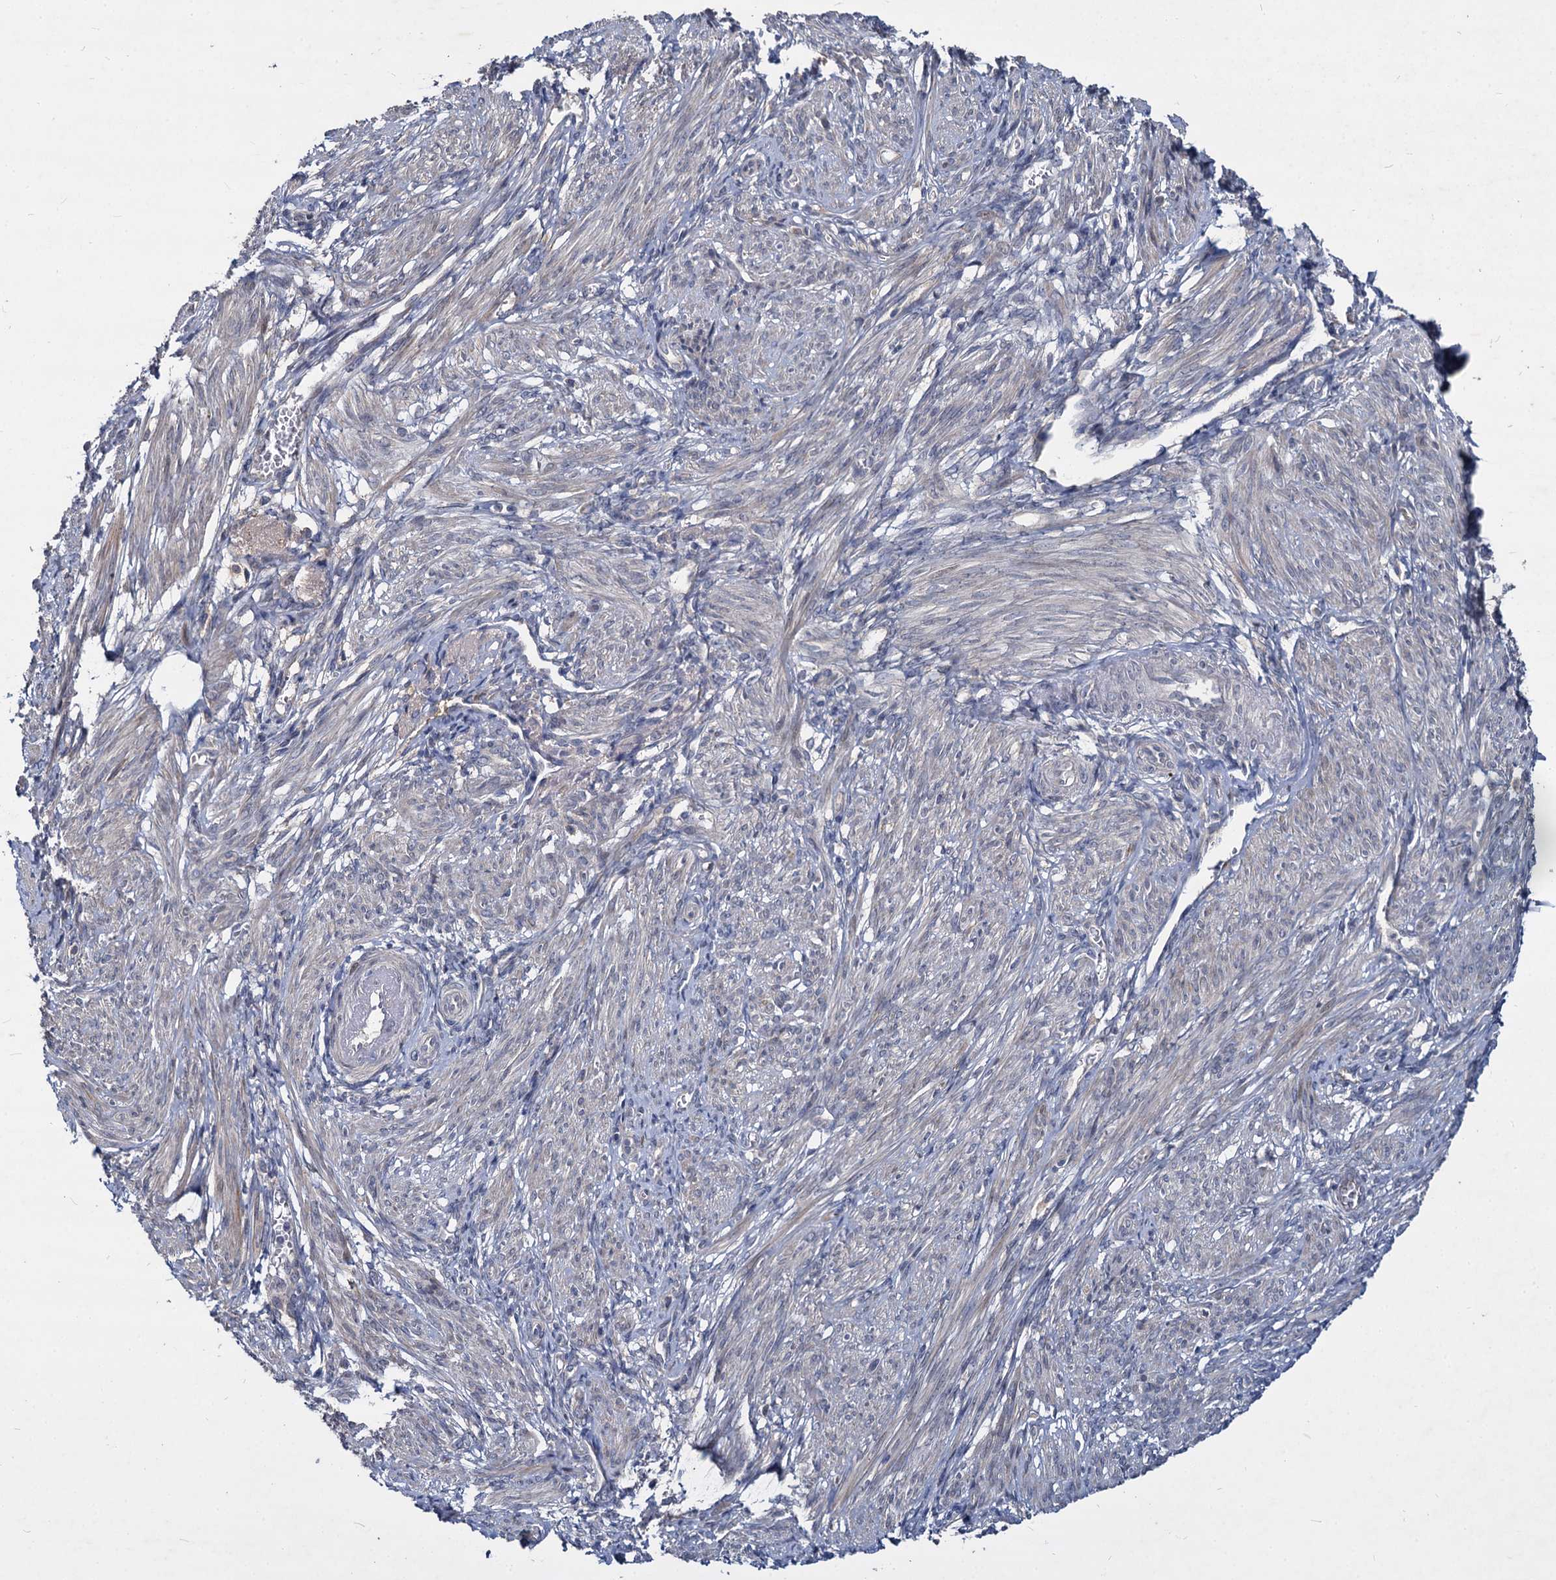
{"staining": {"intensity": "moderate", "quantity": "25%-75%", "location": "cytoplasmic/membranous"}, "tissue": "smooth muscle", "cell_type": "Smooth muscle cells", "image_type": "normal", "snomed": [{"axis": "morphology", "description": "Normal tissue, NOS"}, {"axis": "topography", "description": "Smooth muscle"}], "caption": "Brown immunohistochemical staining in unremarkable smooth muscle demonstrates moderate cytoplasmic/membranous expression in about 25%-75% of smooth muscle cells.", "gene": "CCDC184", "patient": {"sex": "female", "age": 39}}